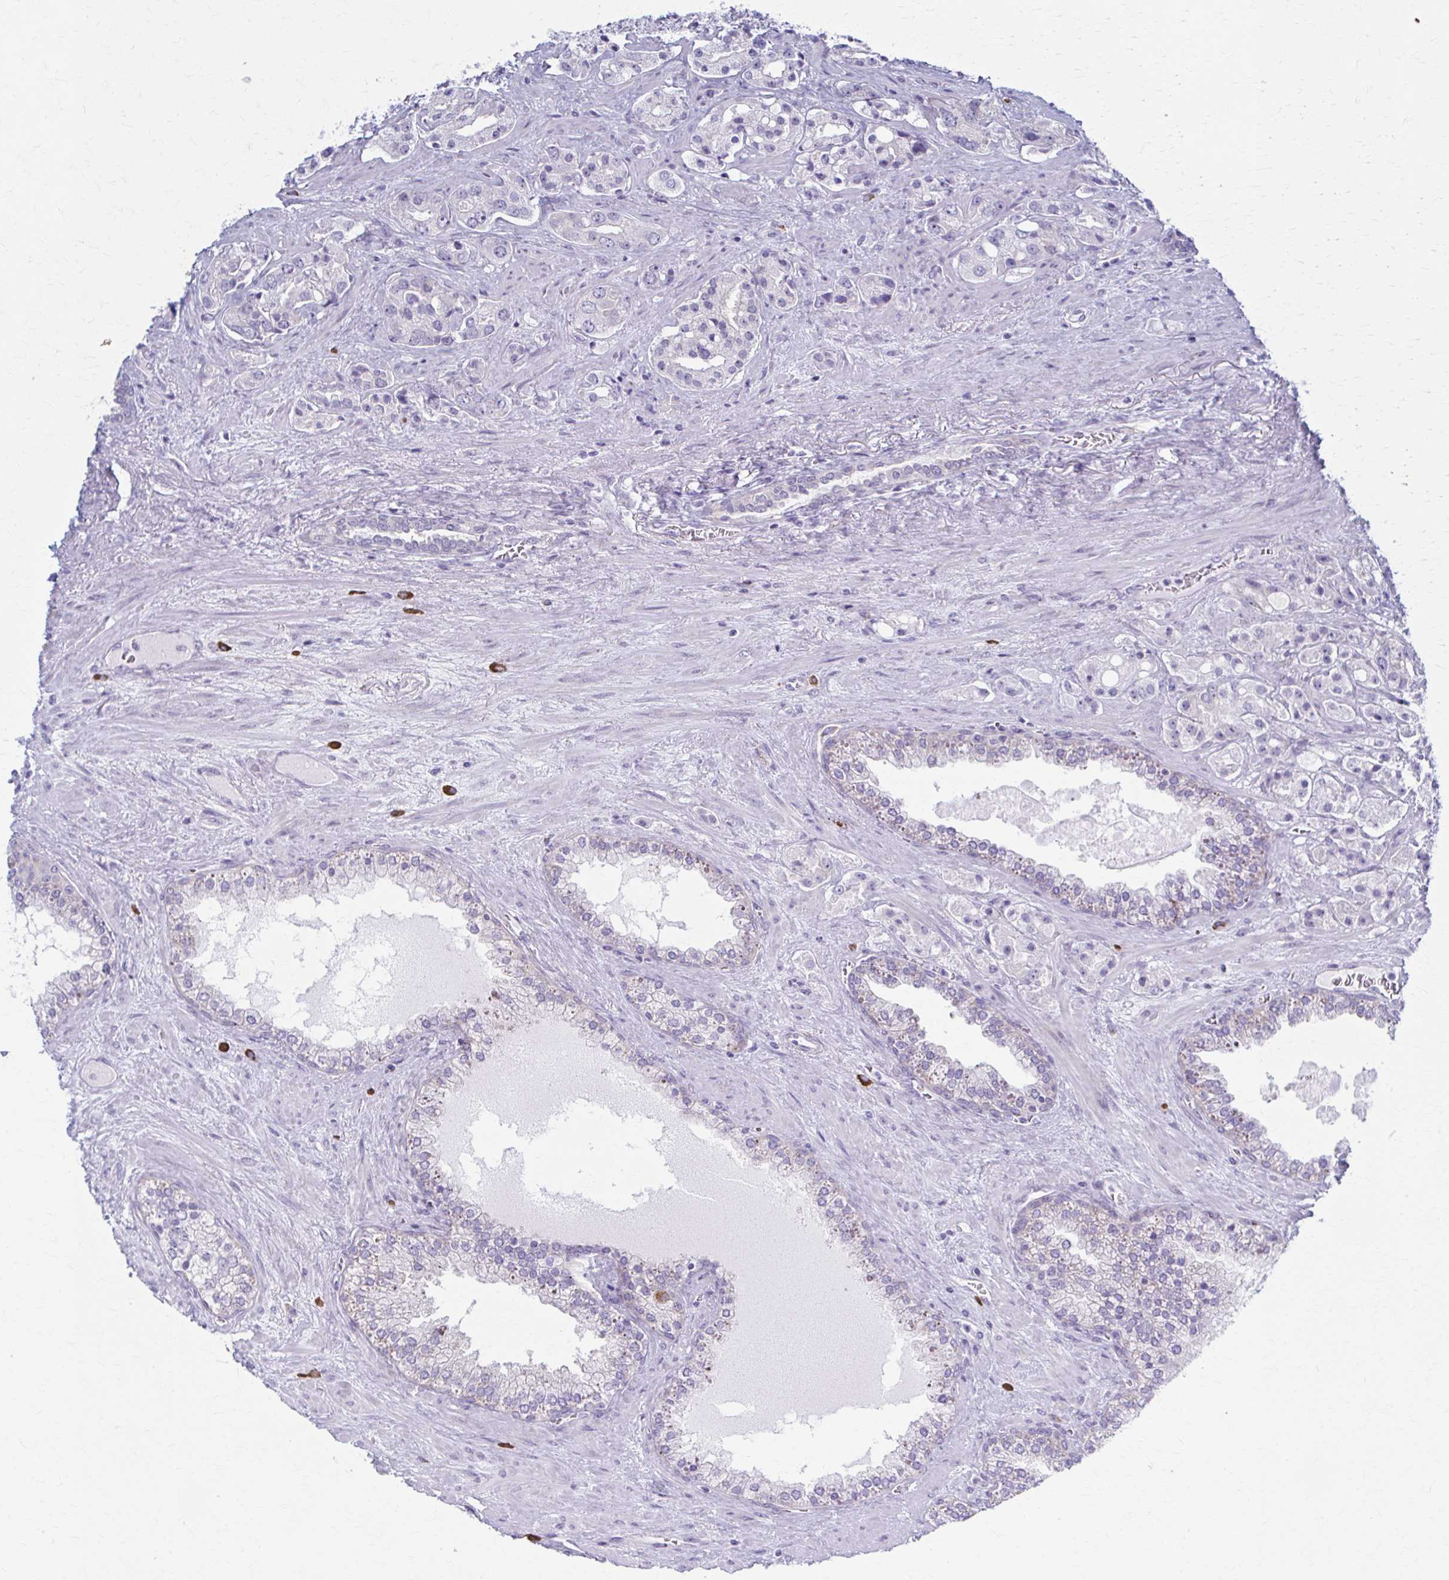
{"staining": {"intensity": "negative", "quantity": "none", "location": "none"}, "tissue": "prostate cancer", "cell_type": "Tumor cells", "image_type": "cancer", "snomed": [{"axis": "morphology", "description": "Adenocarcinoma, High grade"}, {"axis": "topography", "description": "Prostate"}], "caption": "This is an immunohistochemistry histopathology image of human prostate high-grade adenocarcinoma. There is no positivity in tumor cells.", "gene": "PRKRA", "patient": {"sex": "male", "age": 67}}